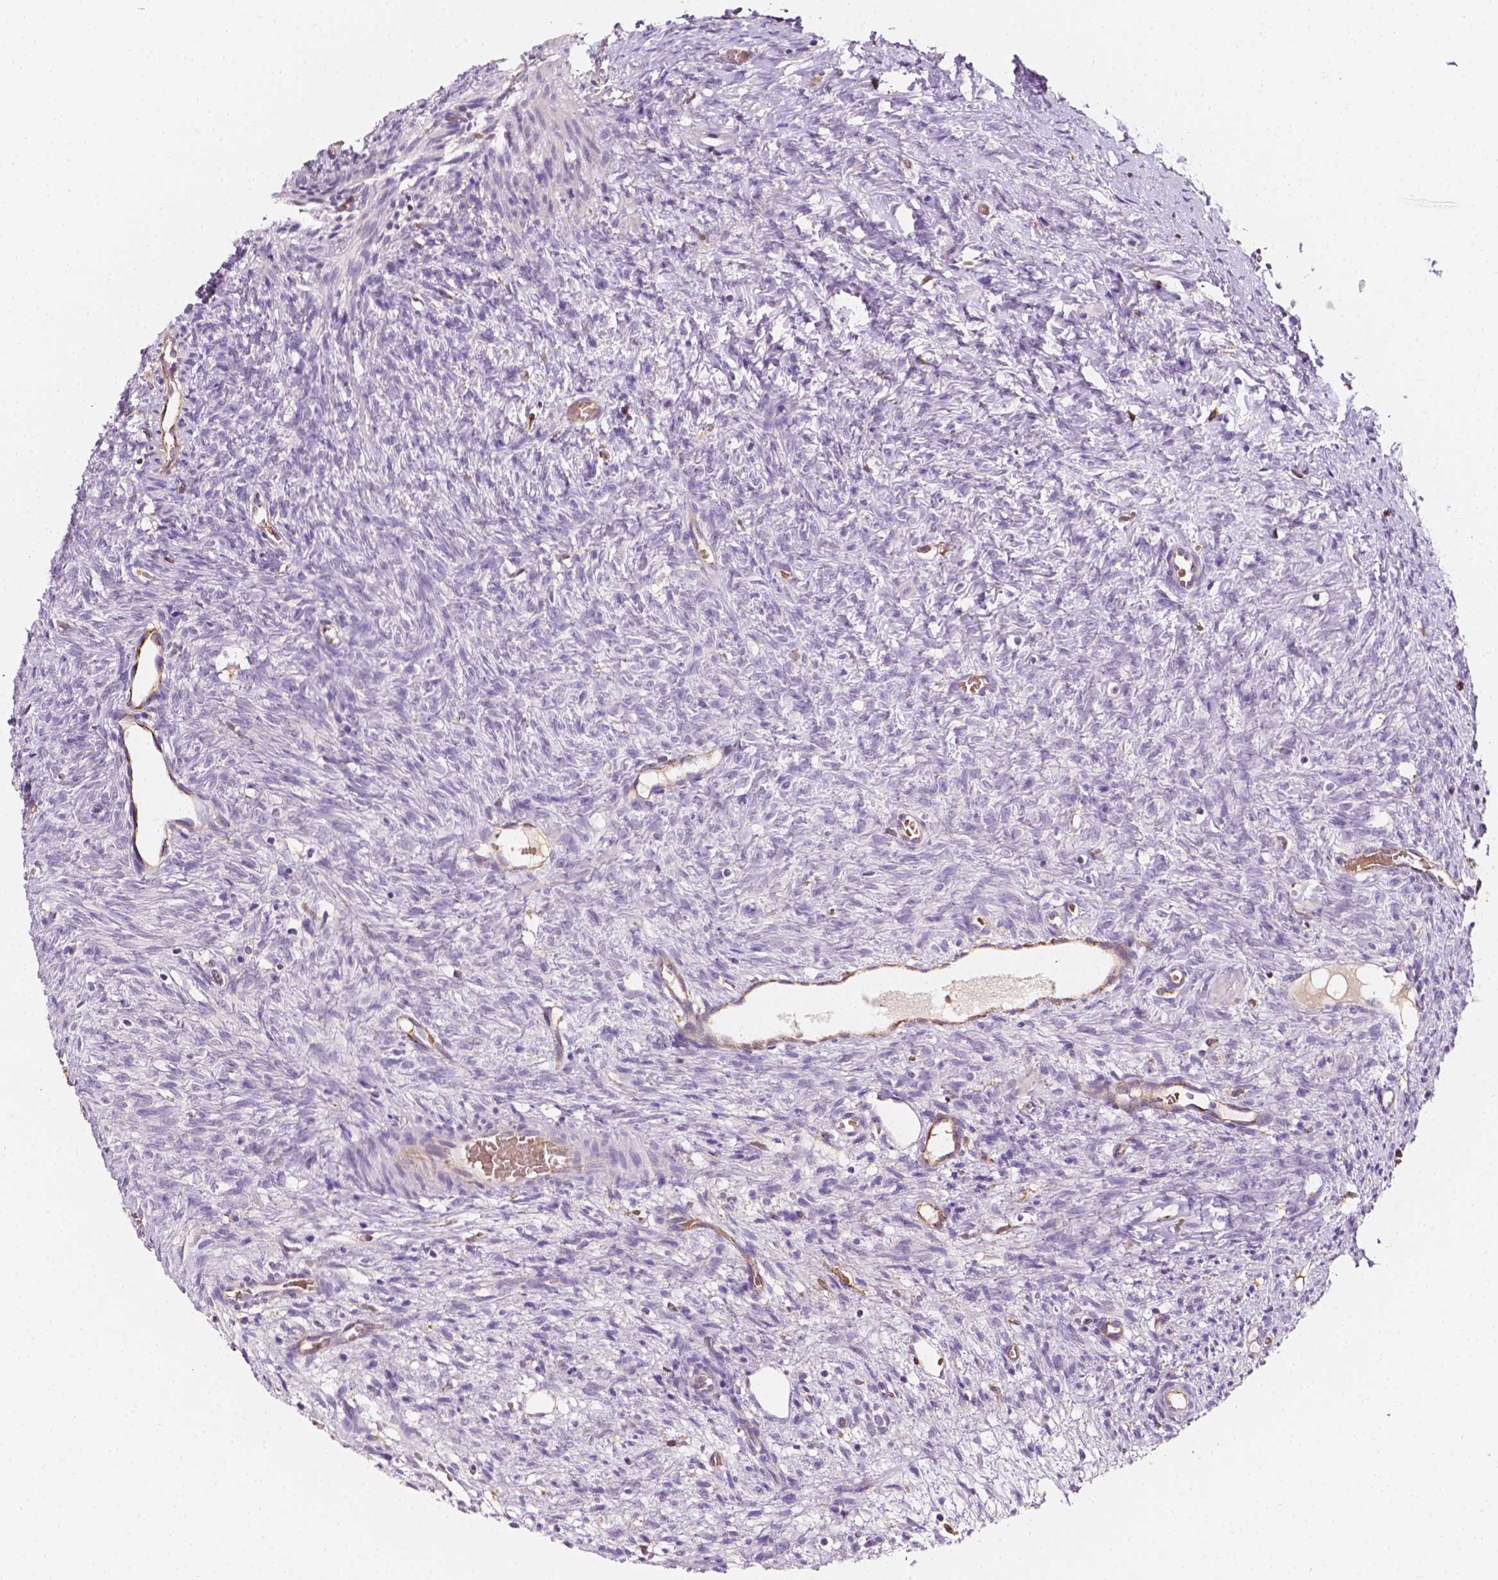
{"staining": {"intensity": "negative", "quantity": "none", "location": "none"}, "tissue": "ovary", "cell_type": "Follicle cells", "image_type": "normal", "snomed": [{"axis": "morphology", "description": "Normal tissue, NOS"}, {"axis": "topography", "description": "Ovary"}], "caption": "IHC histopathology image of unremarkable ovary: ovary stained with DAB reveals no significant protein expression in follicle cells.", "gene": "SLC22A4", "patient": {"sex": "female", "age": 46}}